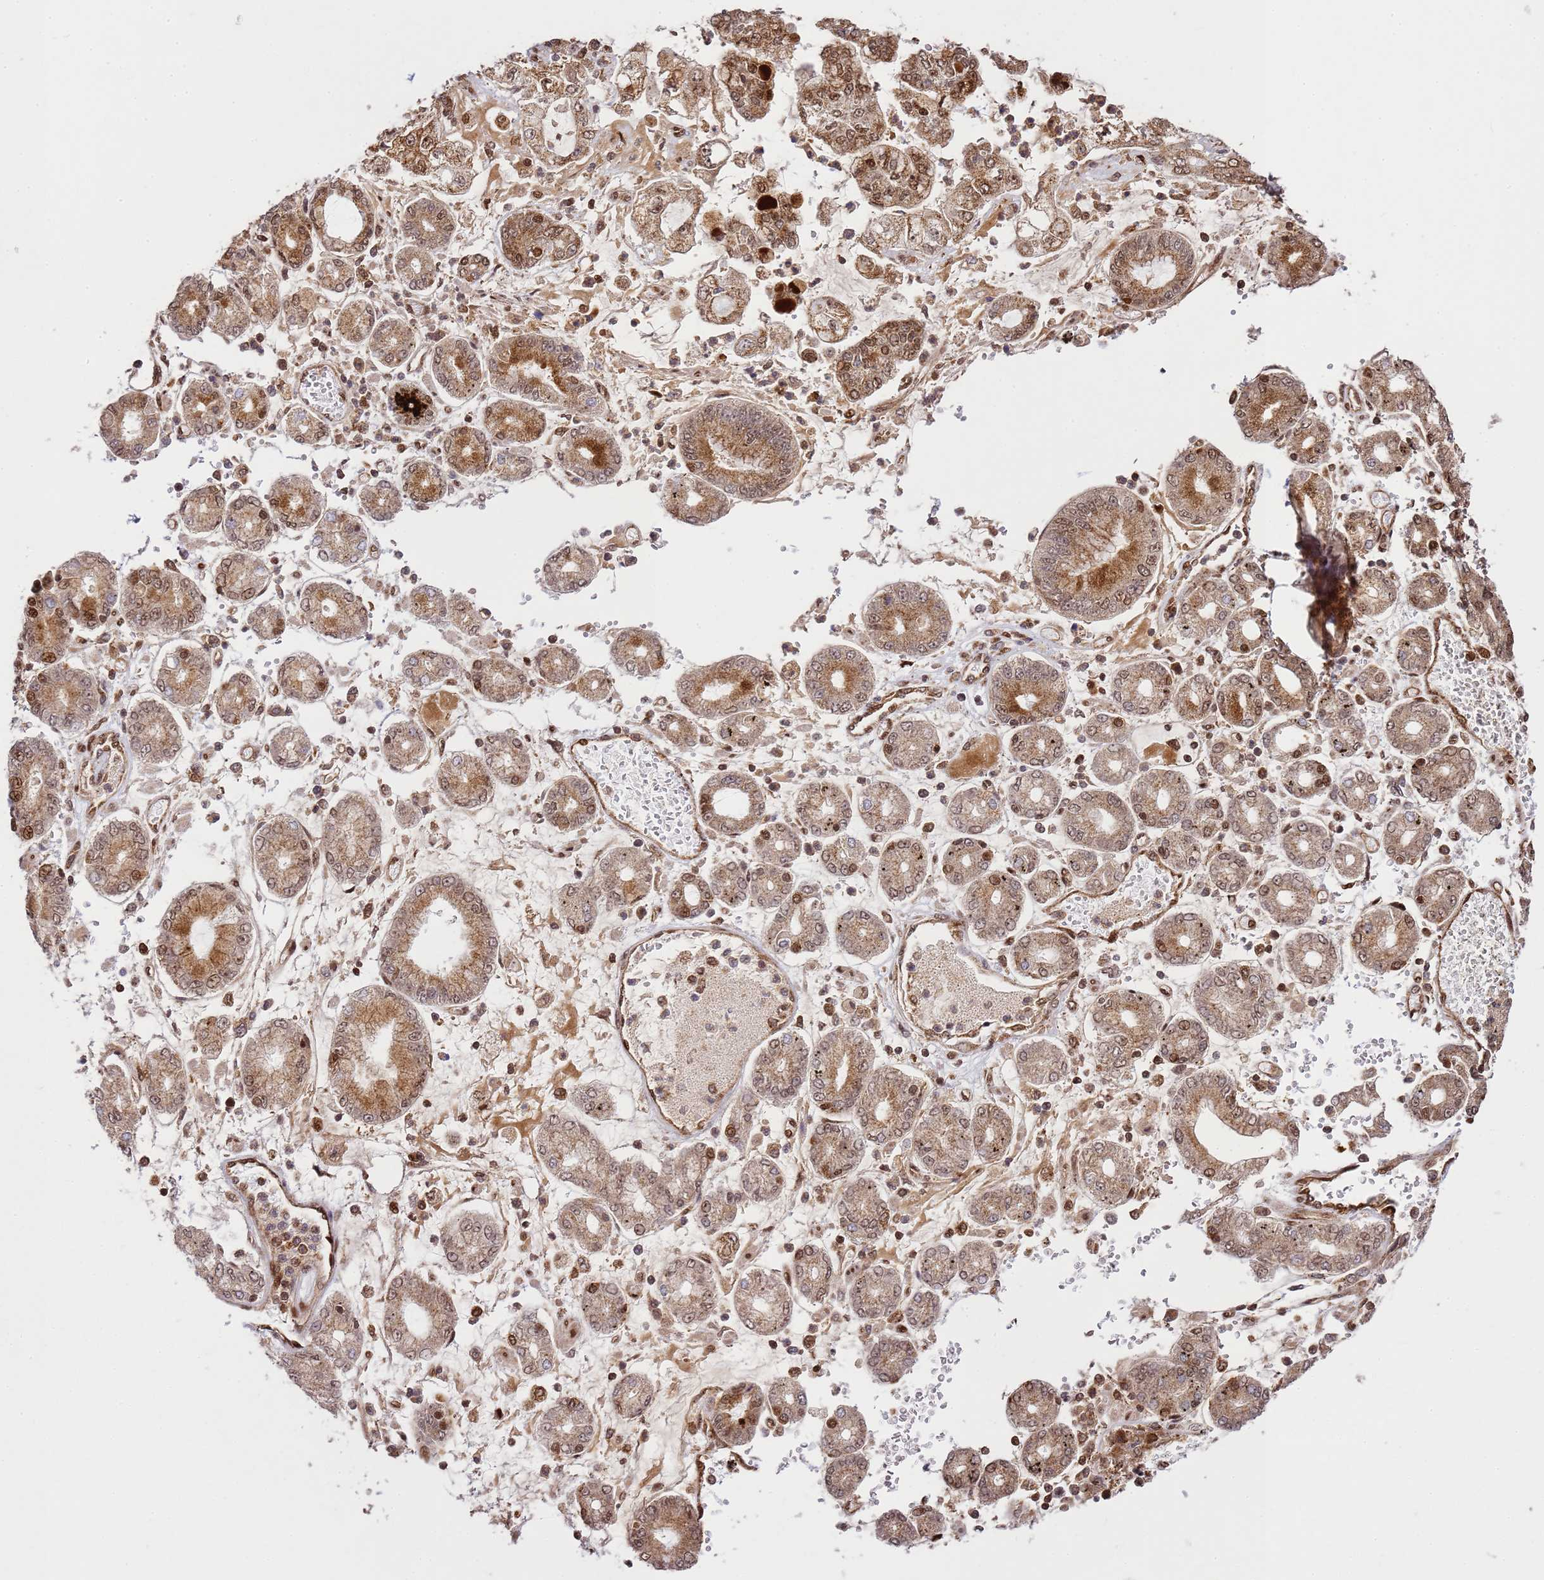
{"staining": {"intensity": "moderate", "quantity": "25%-75%", "location": "cytoplasmic/membranous,nuclear"}, "tissue": "stomach cancer", "cell_type": "Tumor cells", "image_type": "cancer", "snomed": [{"axis": "morphology", "description": "Adenocarcinoma, NOS"}, {"axis": "topography", "description": "Stomach"}], "caption": "IHC of stomach cancer exhibits medium levels of moderate cytoplasmic/membranous and nuclear expression in approximately 25%-75% of tumor cells.", "gene": "PEX14", "patient": {"sex": "male", "age": 76}}